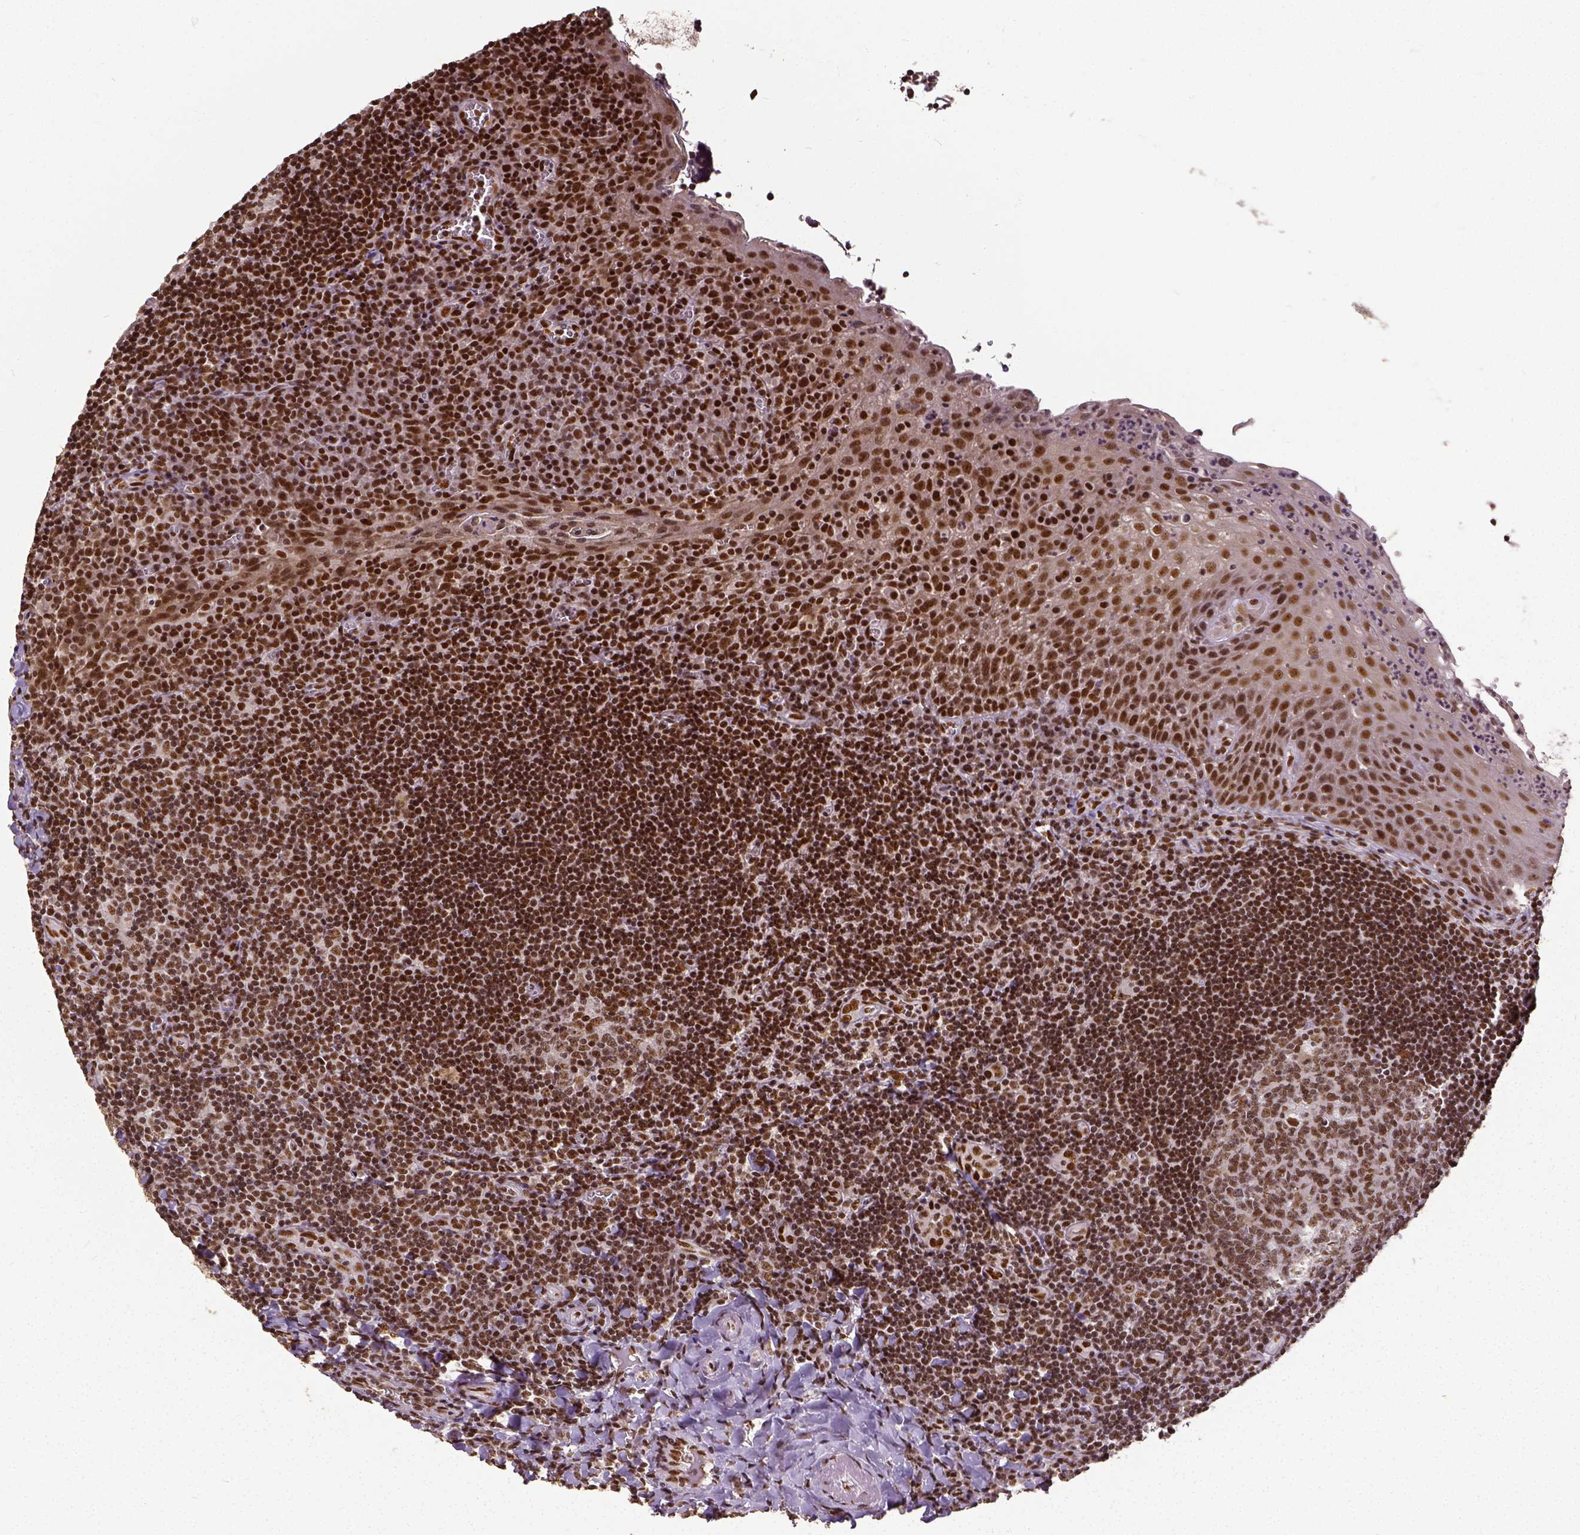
{"staining": {"intensity": "strong", "quantity": ">75%", "location": "nuclear"}, "tissue": "tonsil", "cell_type": "Germinal center cells", "image_type": "normal", "snomed": [{"axis": "morphology", "description": "Normal tissue, NOS"}, {"axis": "morphology", "description": "Inflammation, NOS"}, {"axis": "topography", "description": "Tonsil"}], "caption": "Unremarkable tonsil exhibits strong nuclear staining in about >75% of germinal center cells.", "gene": "ATRX", "patient": {"sex": "female", "age": 31}}